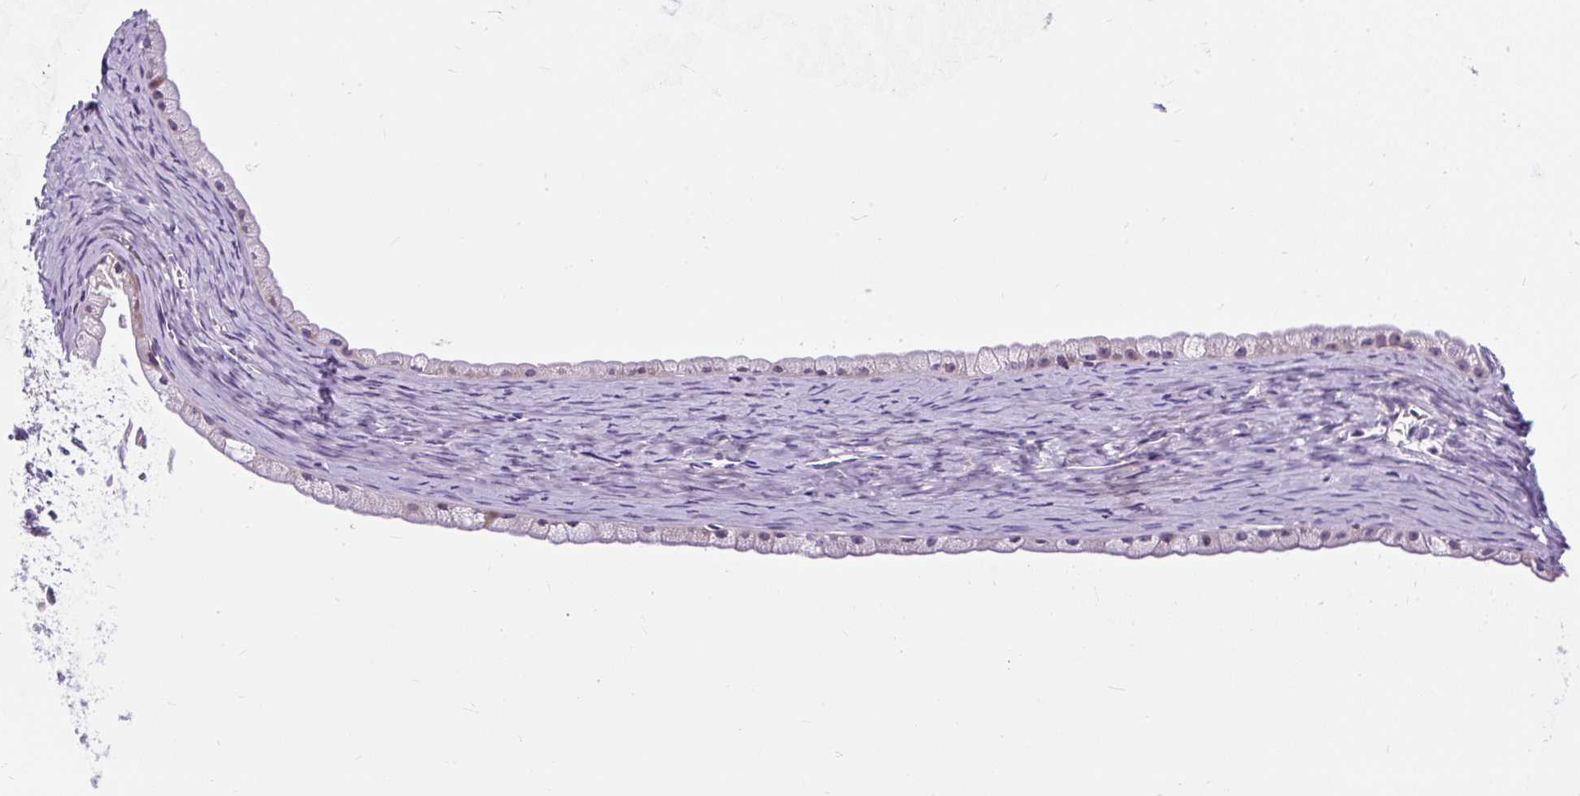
{"staining": {"intensity": "negative", "quantity": "none", "location": "none"}, "tissue": "ovarian cancer", "cell_type": "Tumor cells", "image_type": "cancer", "snomed": [{"axis": "morphology", "description": "Cystadenocarcinoma, mucinous, NOS"}, {"axis": "topography", "description": "Ovary"}], "caption": "Immunohistochemistry of ovarian mucinous cystadenocarcinoma demonstrates no expression in tumor cells. Brightfield microscopy of immunohistochemistry (IHC) stained with DAB (brown) and hematoxylin (blue), captured at high magnification.", "gene": "CISD3", "patient": {"sex": "female", "age": 61}}